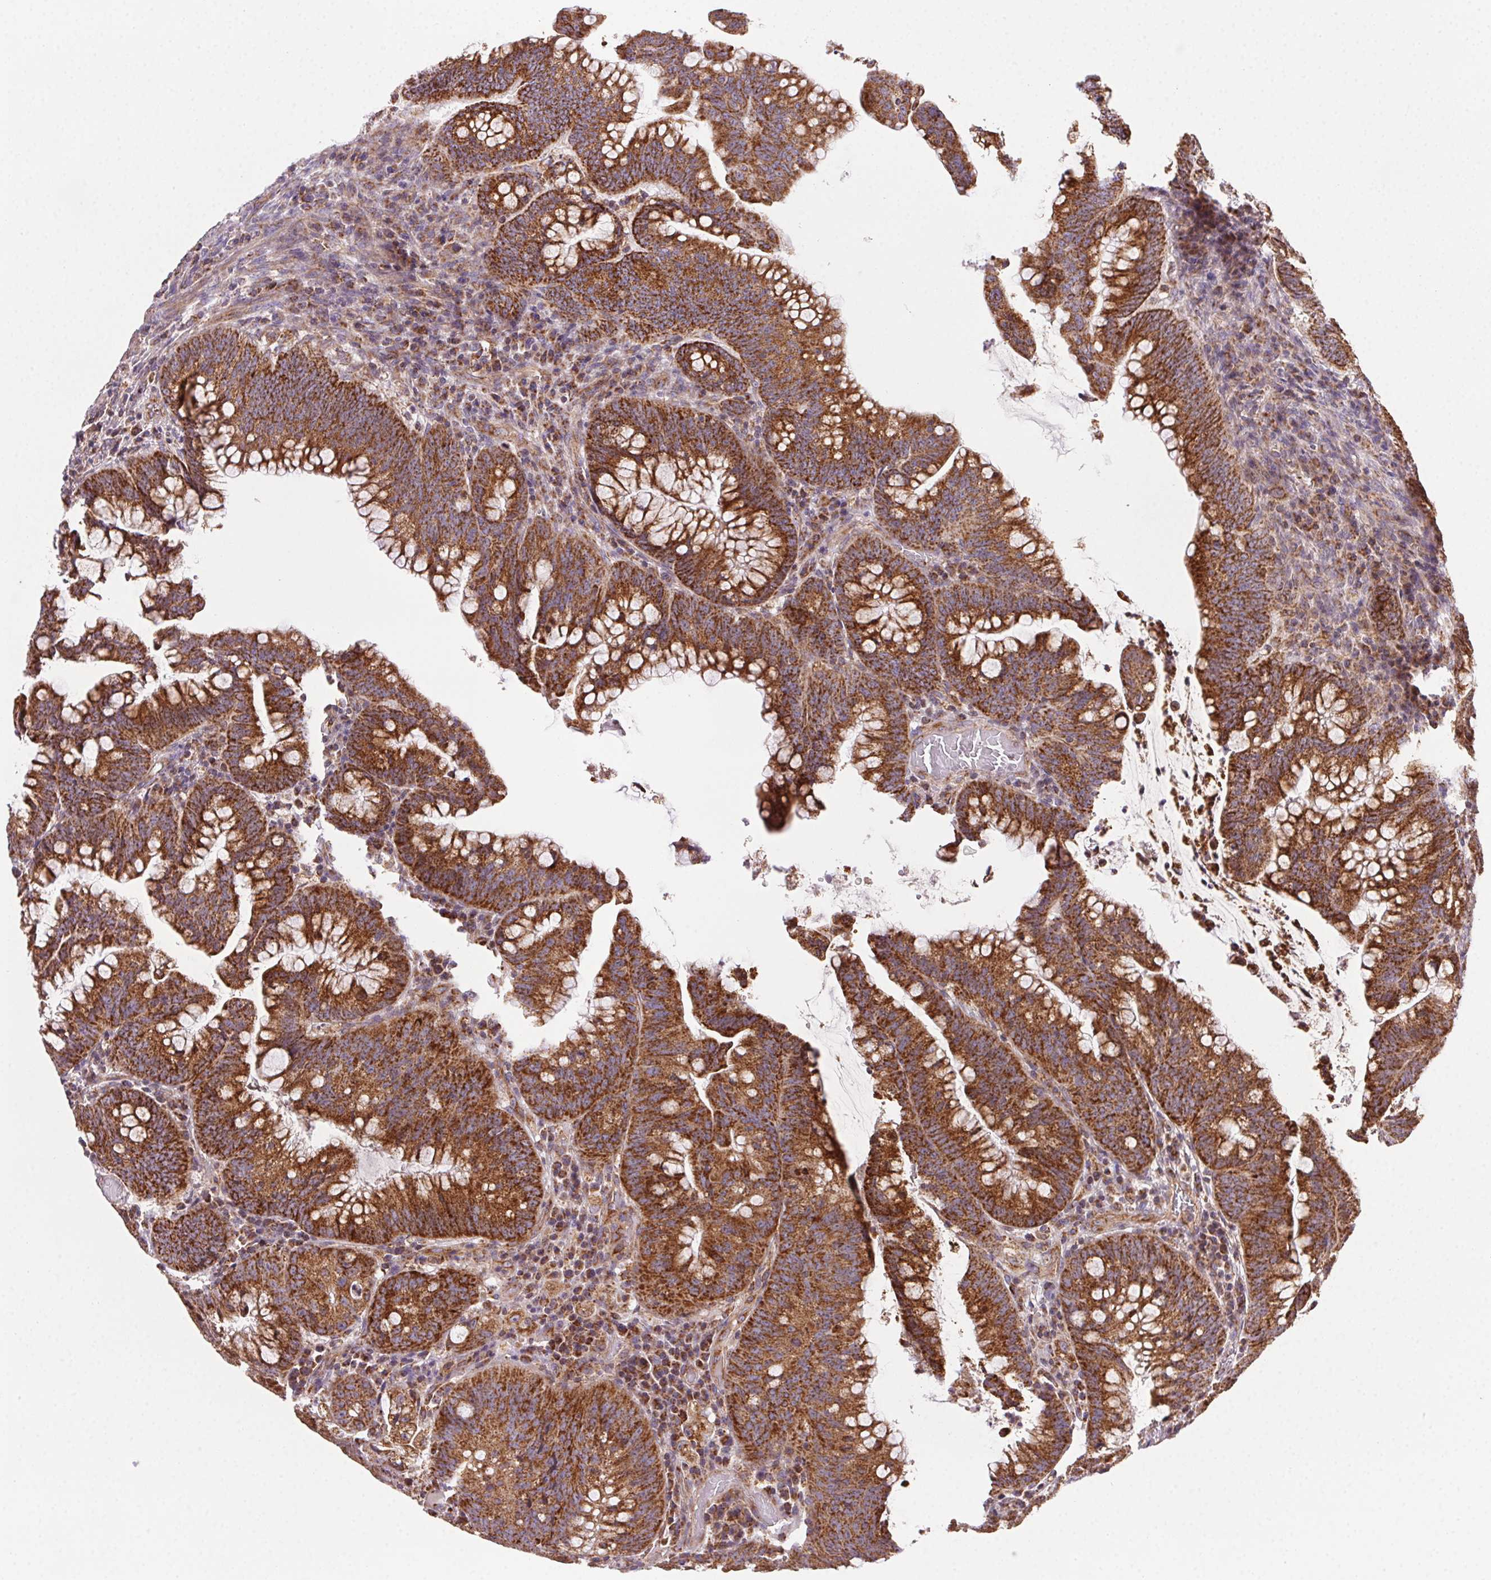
{"staining": {"intensity": "strong", "quantity": ">75%", "location": "cytoplasmic/membranous"}, "tissue": "colorectal cancer", "cell_type": "Tumor cells", "image_type": "cancer", "snomed": [{"axis": "morphology", "description": "Adenocarcinoma, NOS"}, {"axis": "topography", "description": "Colon"}], "caption": "Human colorectal cancer (adenocarcinoma) stained with a protein marker exhibits strong staining in tumor cells.", "gene": "CLPB", "patient": {"sex": "male", "age": 62}}